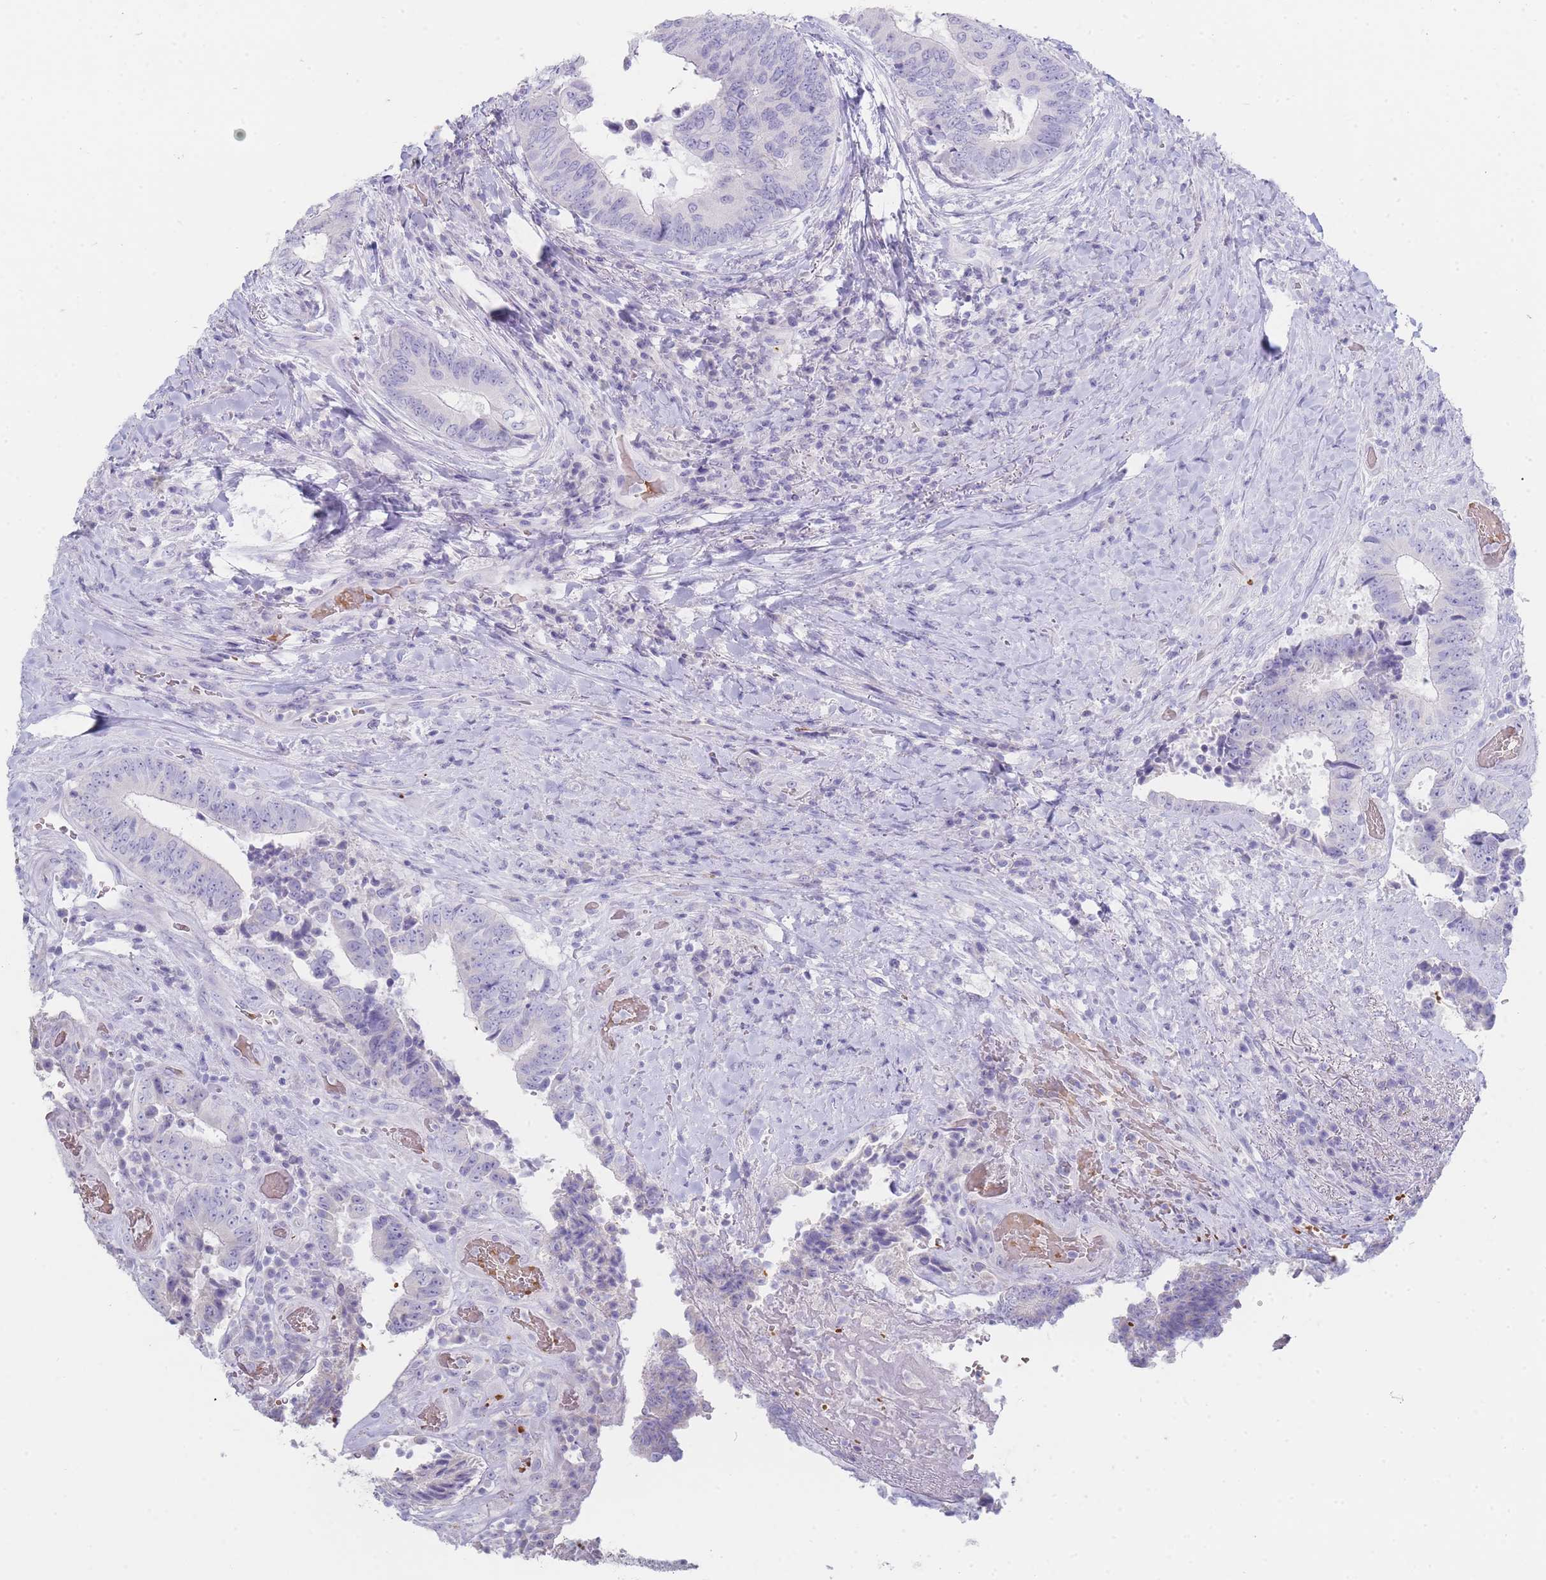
{"staining": {"intensity": "negative", "quantity": "none", "location": "none"}, "tissue": "colorectal cancer", "cell_type": "Tumor cells", "image_type": "cancer", "snomed": [{"axis": "morphology", "description": "Adenocarcinoma, NOS"}, {"axis": "topography", "description": "Rectum"}], "caption": "Tumor cells show no significant protein staining in adenocarcinoma (colorectal).", "gene": "HBG2", "patient": {"sex": "male", "age": 72}}